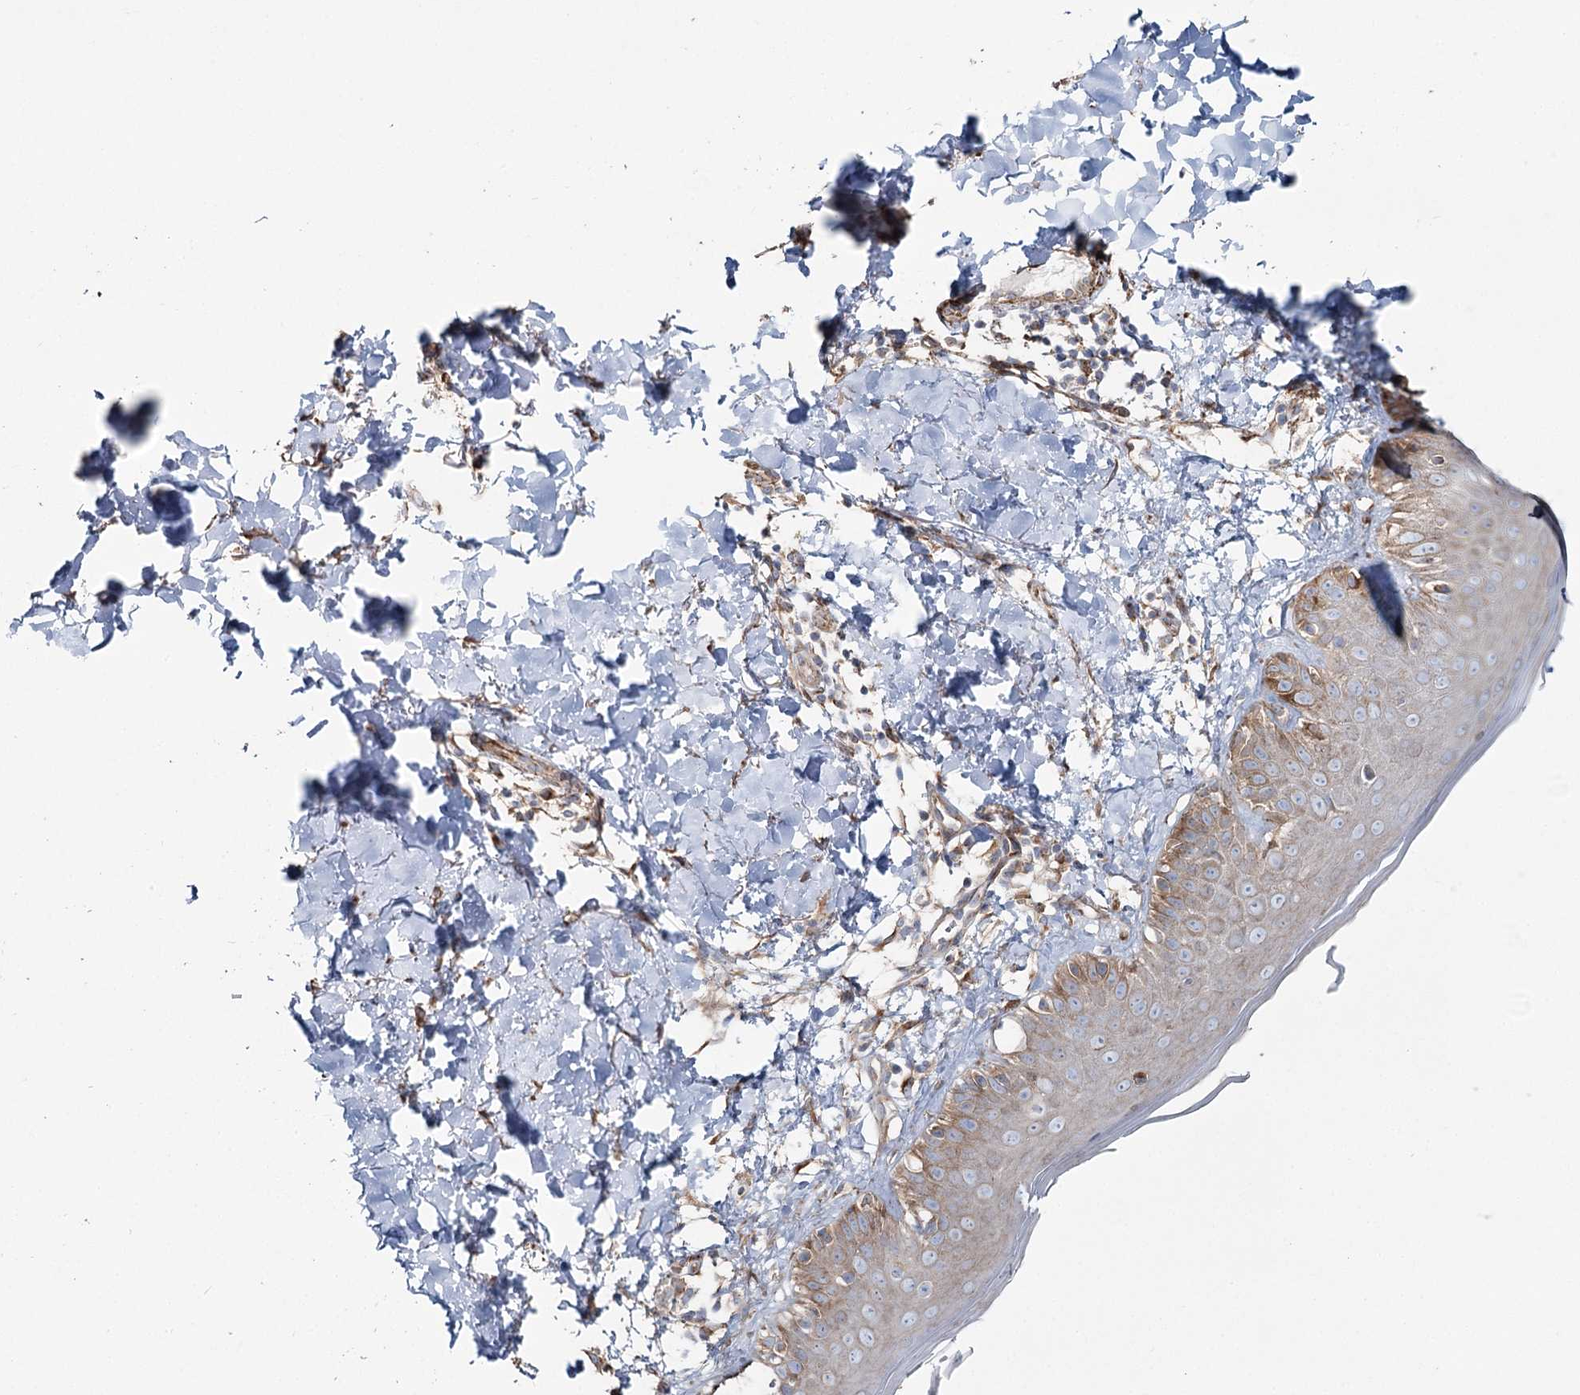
{"staining": {"intensity": "moderate", "quantity": ">75%", "location": "cytoplasmic/membranous"}, "tissue": "skin", "cell_type": "Fibroblasts", "image_type": "normal", "snomed": [{"axis": "morphology", "description": "Normal tissue, NOS"}, {"axis": "topography", "description": "Skin"}], "caption": "This micrograph exhibits immunohistochemistry staining of benign human skin, with medium moderate cytoplasmic/membranous expression in about >75% of fibroblasts.", "gene": "SUMF1", "patient": {"sex": "male", "age": 52}}